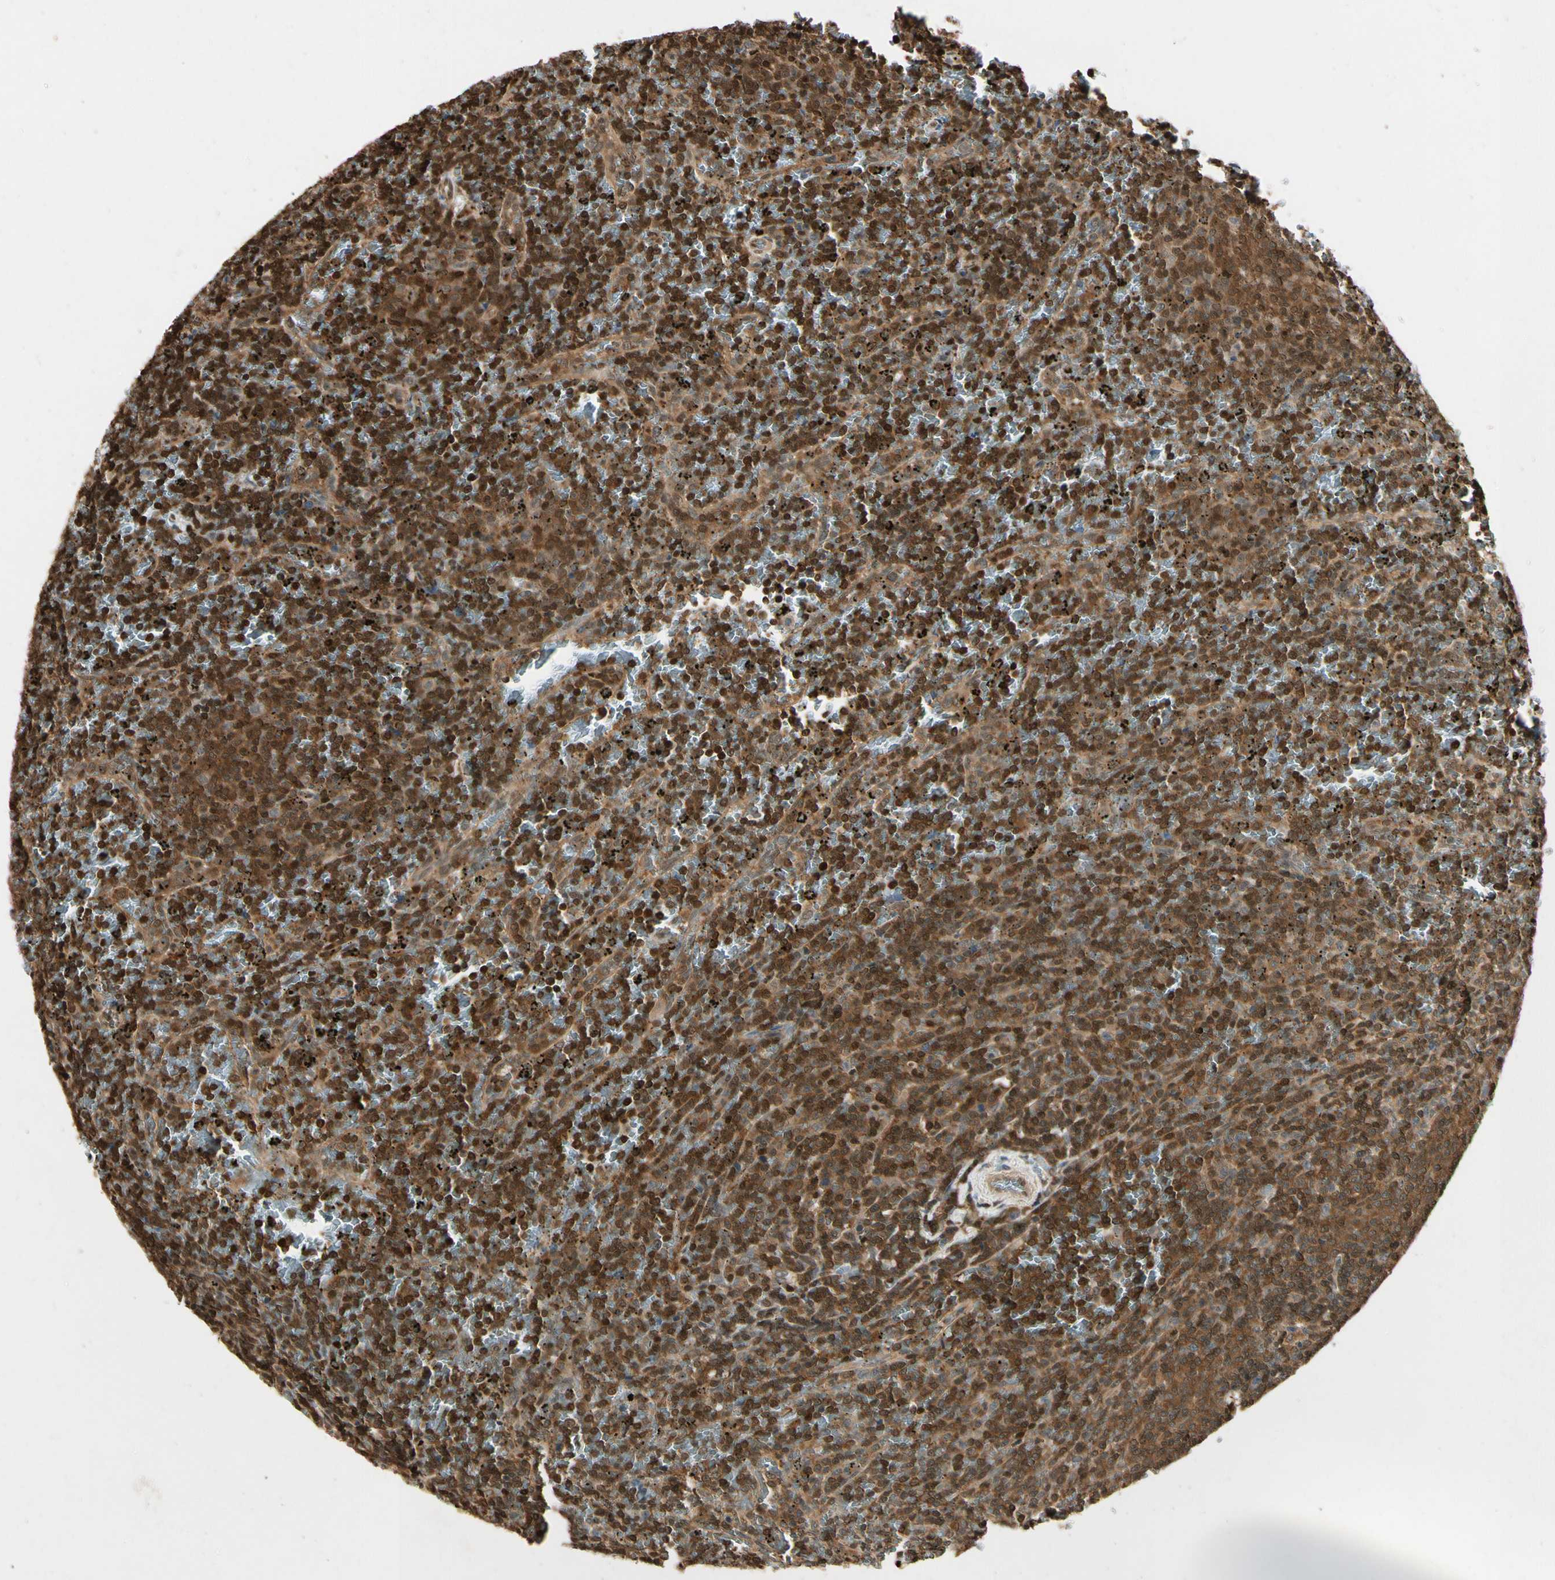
{"staining": {"intensity": "strong", "quantity": ">75%", "location": "nuclear"}, "tissue": "lymphoma", "cell_type": "Tumor cells", "image_type": "cancer", "snomed": [{"axis": "morphology", "description": "Malignant lymphoma, non-Hodgkin's type, Low grade"}, {"axis": "topography", "description": "Spleen"}], "caption": "There is high levels of strong nuclear expression in tumor cells of lymphoma, as demonstrated by immunohistochemical staining (brown color).", "gene": "YWHAQ", "patient": {"sex": "female", "age": 77}}